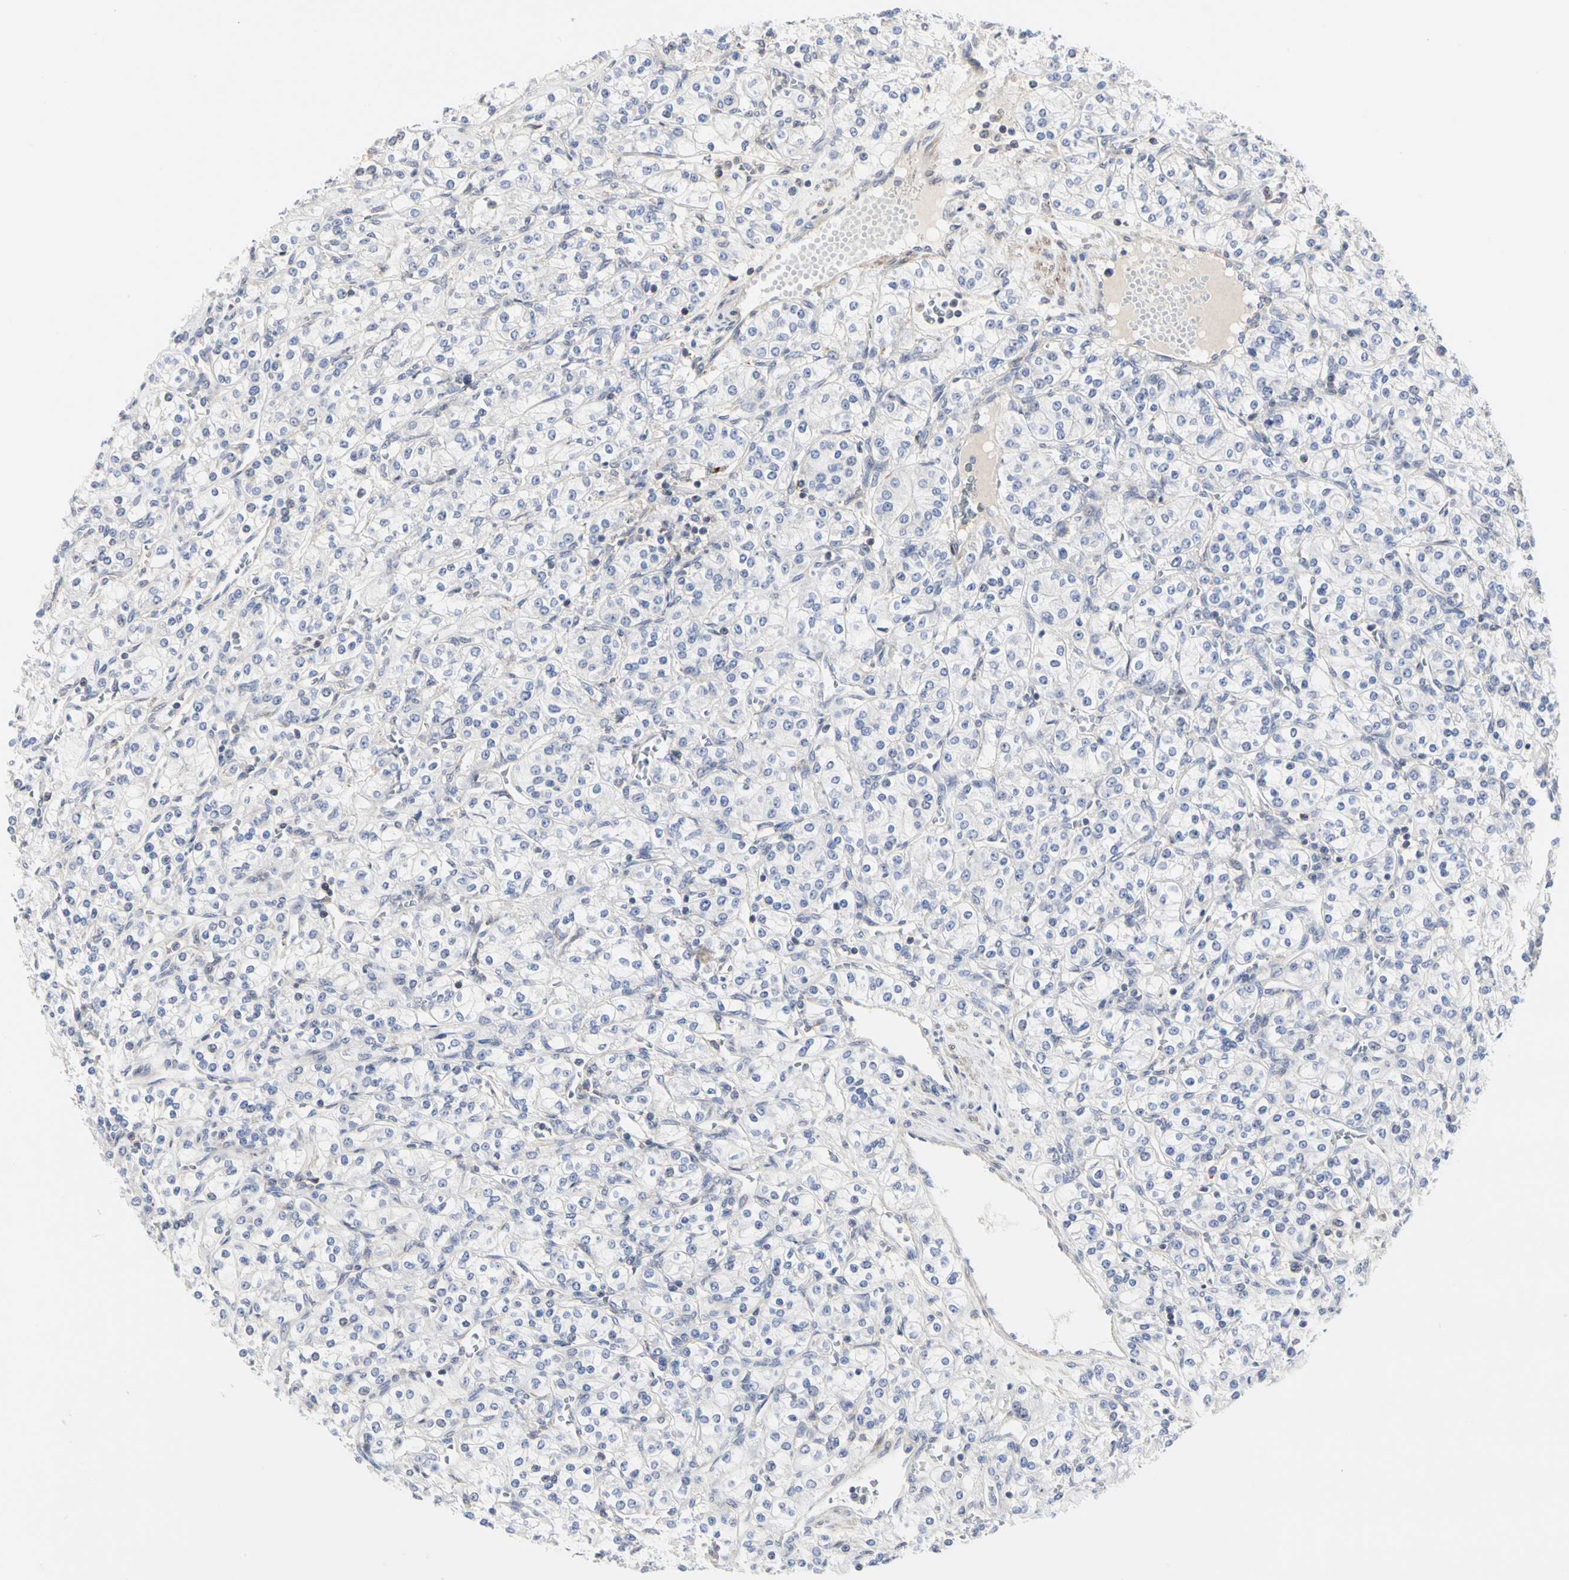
{"staining": {"intensity": "negative", "quantity": "none", "location": "none"}, "tissue": "renal cancer", "cell_type": "Tumor cells", "image_type": "cancer", "snomed": [{"axis": "morphology", "description": "Adenocarcinoma, NOS"}, {"axis": "topography", "description": "Kidney"}], "caption": "This image is of renal cancer stained with IHC to label a protein in brown with the nuclei are counter-stained blue. There is no staining in tumor cells.", "gene": "SHANK2", "patient": {"sex": "male", "age": 77}}